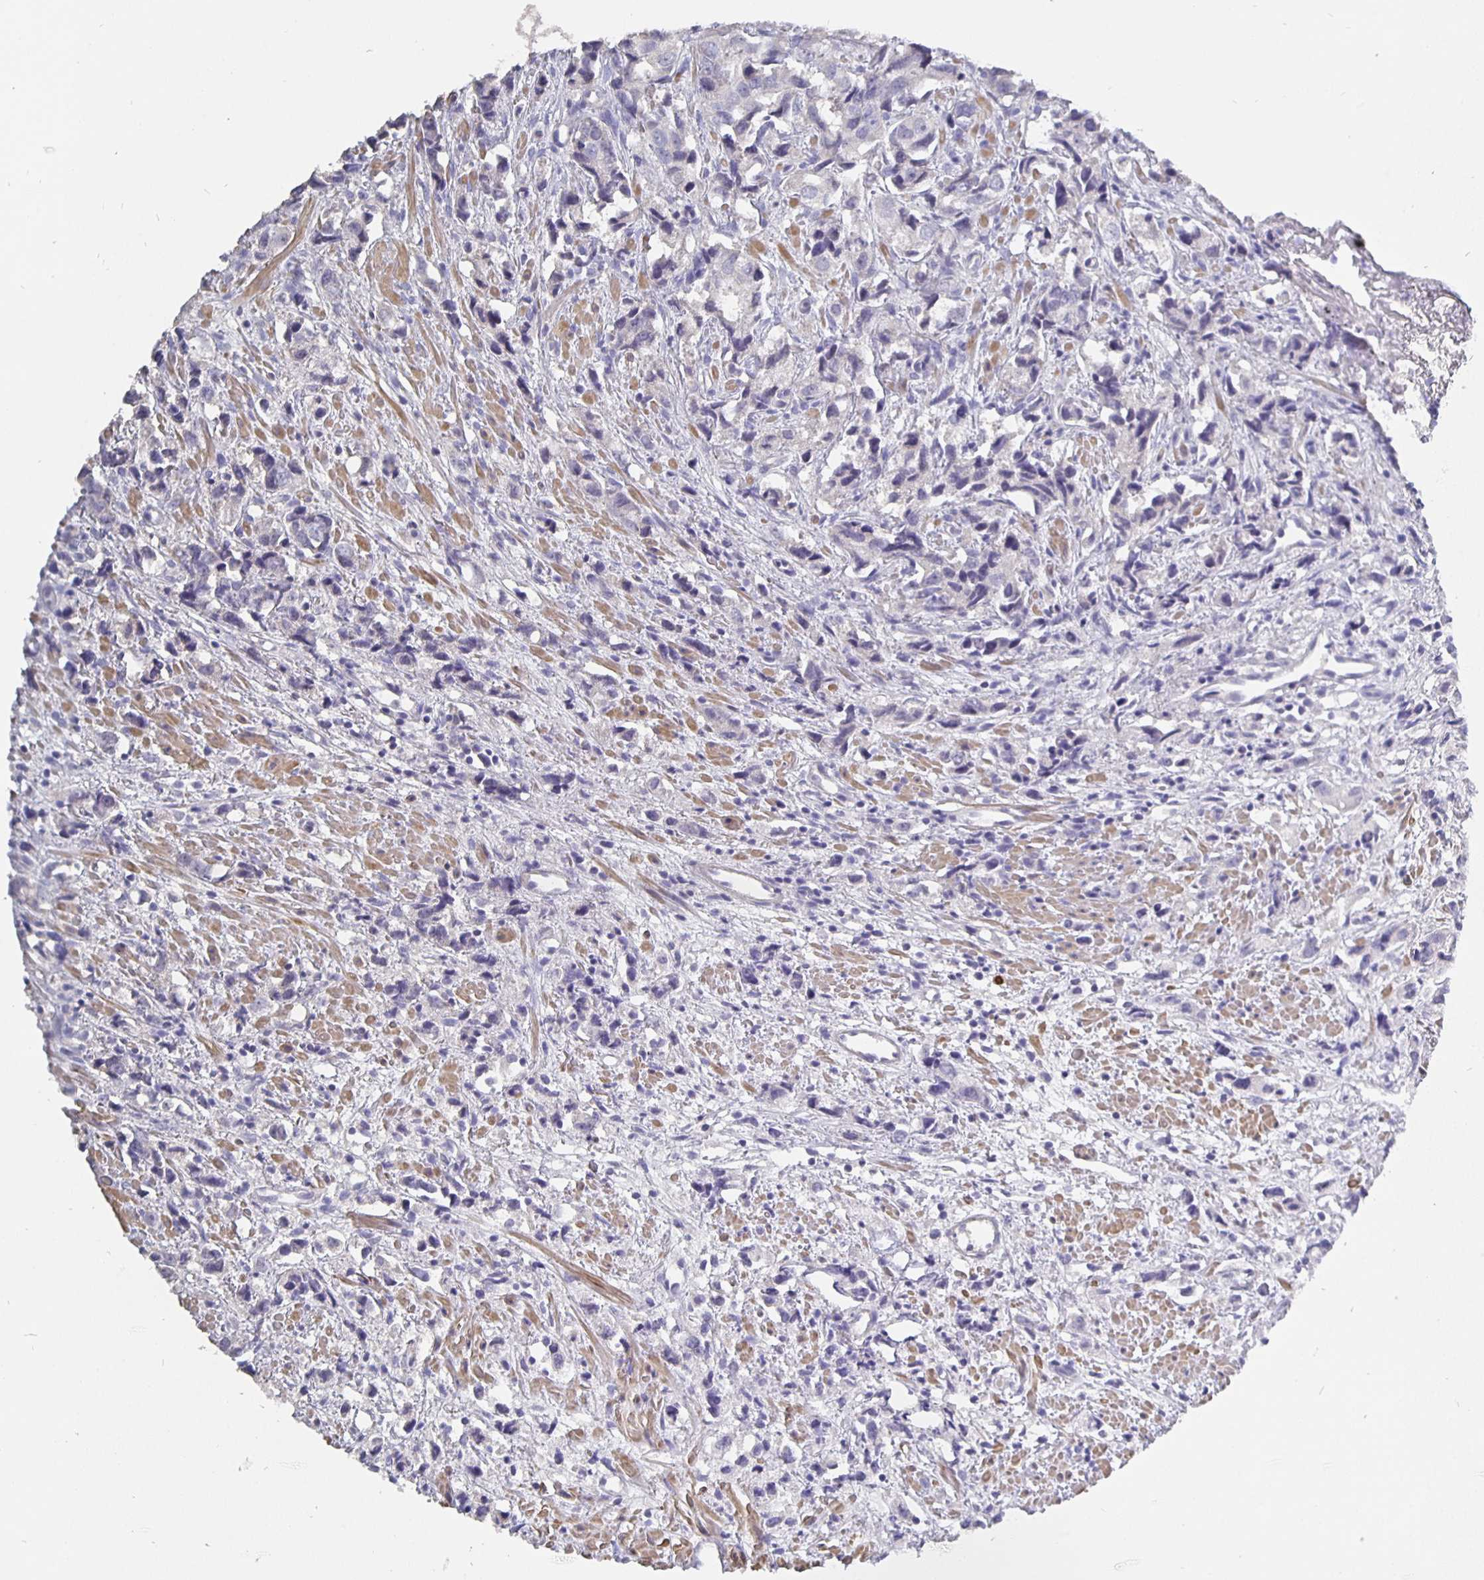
{"staining": {"intensity": "negative", "quantity": "none", "location": "none"}, "tissue": "prostate cancer", "cell_type": "Tumor cells", "image_type": "cancer", "snomed": [{"axis": "morphology", "description": "Adenocarcinoma, High grade"}, {"axis": "topography", "description": "Prostate"}], "caption": "Immunohistochemistry histopathology image of adenocarcinoma (high-grade) (prostate) stained for a protein (brown), which demonstrates no staining in tumor cells.", "gene": "CFAP74", "patient": {"sex": "male", "age": 58}}